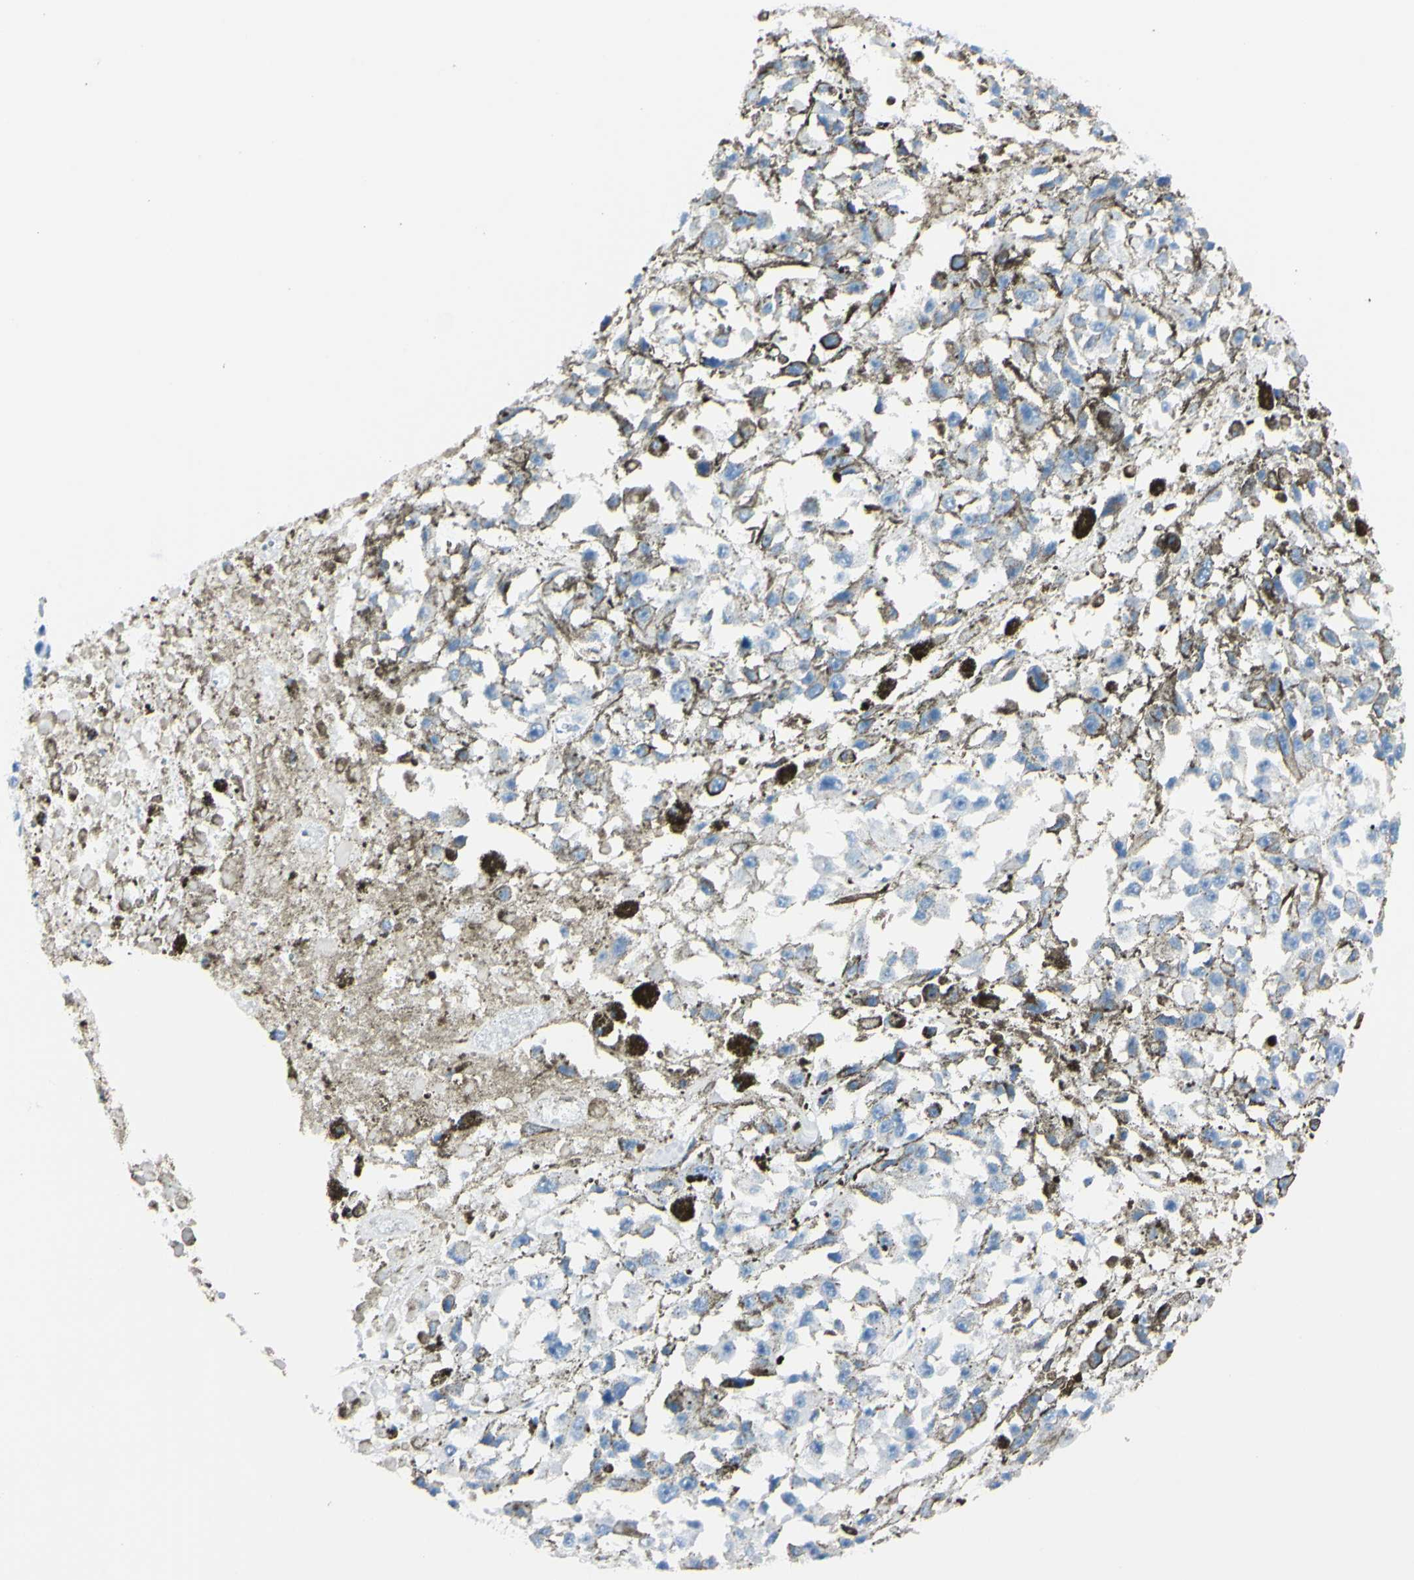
{"staining": {"intensity": "moderate", "quantity": "<25%", "location": "cytoplasmic/membranous"}, "tissue": "melanoma", "cell_type": "Tumor cells", "image_type": "cancer", "snomed": [{"axis": "morphology", "description": "Malignant melanoma, Metastatic site"}, {"axis": "topography", "description": "Lymph node"}], "caption": "Protein staining of malignant melanoma (metastatic site) tissue demonstrates moderate cytoplasmic/membranous staining in about <25% of tumor cells.", "gene": "FOLH1", "patient": {"sex": "male", "age": 59}}